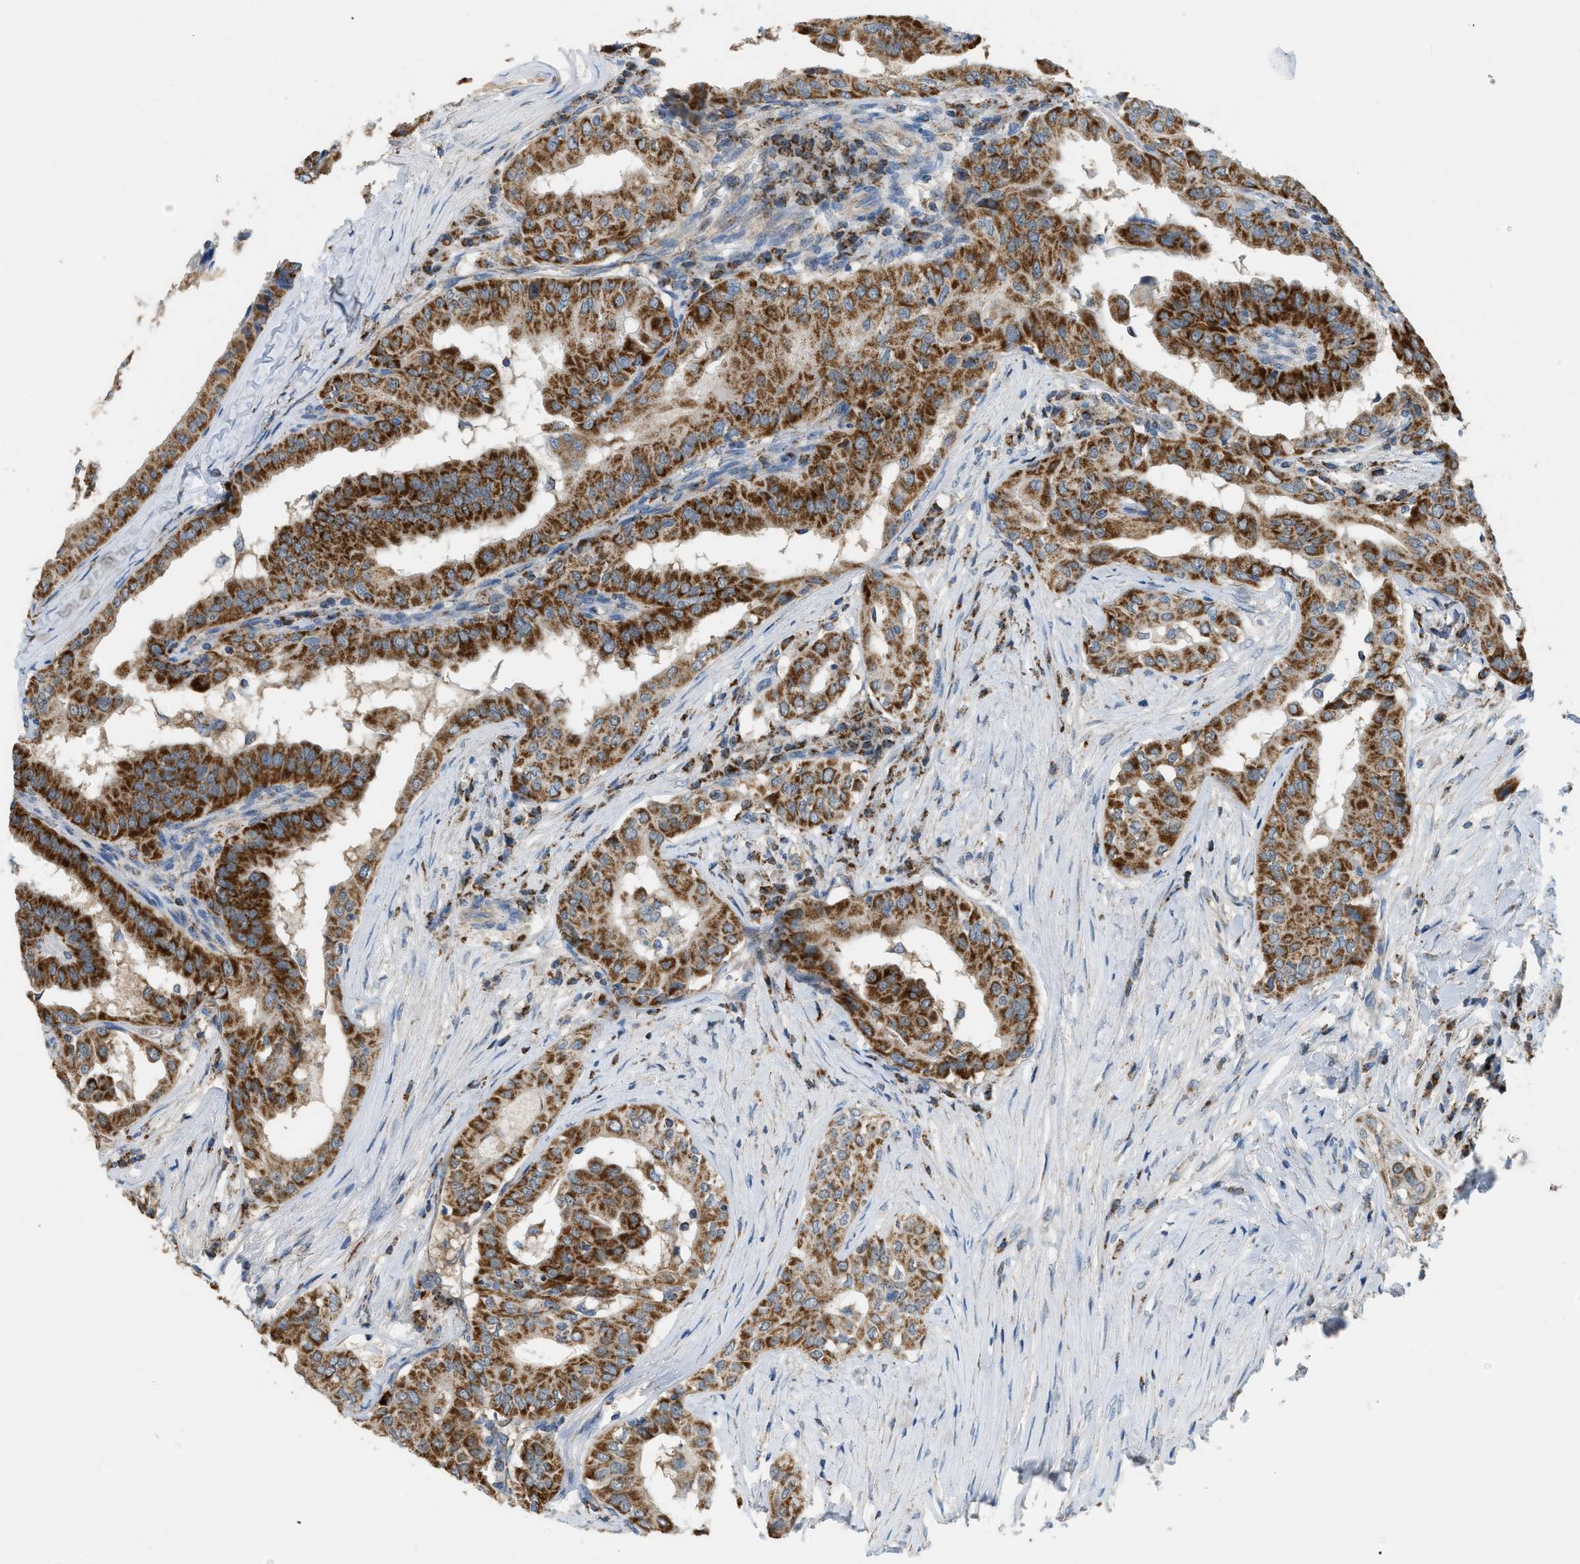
{"staining": {"intensity": "strong", "quantity": ">75%", "location": "cytoplasmic/membranous"}, "tissue": "thyroid cancer", "cell_type": "Tumor cells", "image_type": "cancer", "snomed": [{"axis": "morphology", "description": "Papillary adenocarcinoma, NOS"}, {"axis": "topography", "description": "Thyroid gland"}], "caption": "Protein expression by IHC reveals strong cytoplasmic/membranous positivity in approximately >75% of tumor cells in papillary adenocarcinoma (thyroid). The staining is performed using DAB (3,3'-diaminobenzidine) brown chromogen to label protein expression. The nuclei are counter-stained blue using hematoxylin.", "gene": "ETFB", "patient": {"sex": "male", "age": 33}}